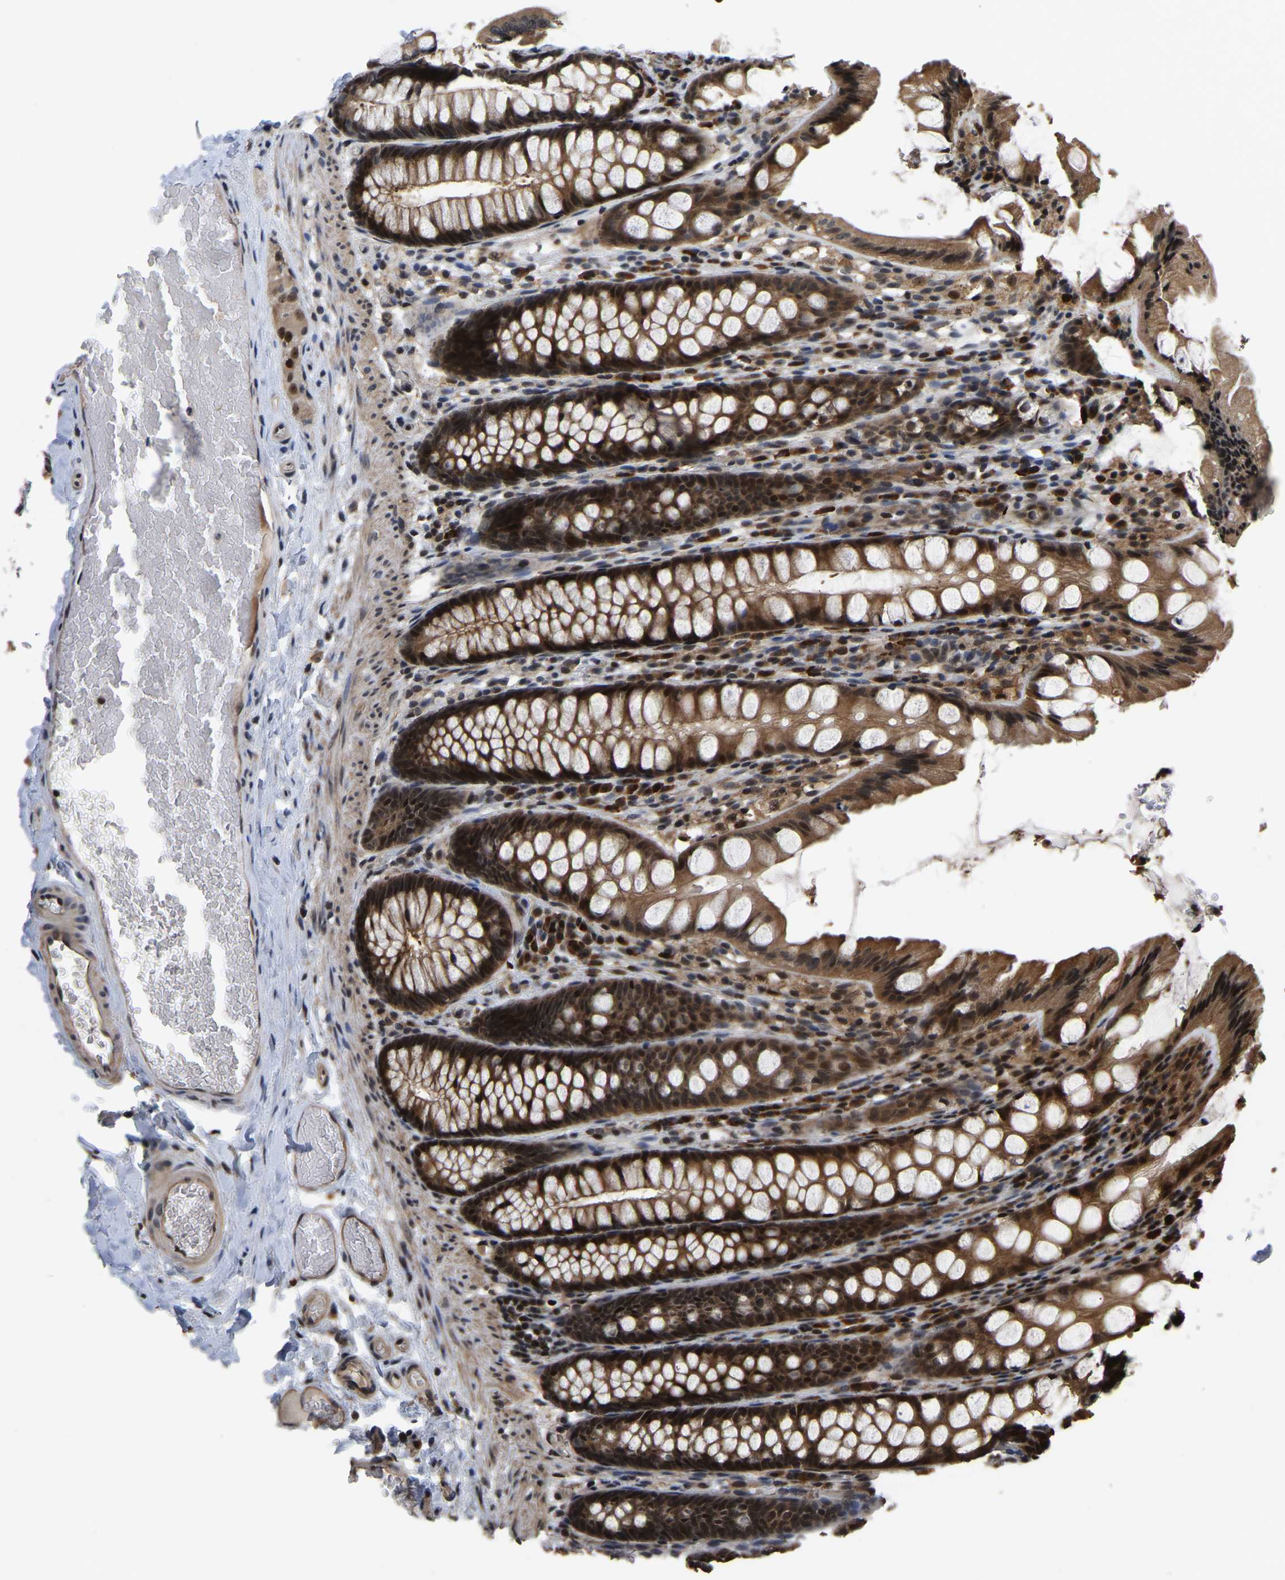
{"staining": {"intensity": "strong", "quantity": ">75%", "location": "cytoplasmic/membranous,nuclear"}, "tissue": "colon", "cell_type": "Endothelial cells", "image_type": "normal", "snomed": [{"axis": "morphology", "description": "Normal tissue, NOS"}, {"axis": "topography", "description": "Colon"}], "caption": "The photomicrograph exhibits immunohistochemical staining of benign colon. There is strong cytoplasmic/membranous,nuclear expression is appreciated in approximately >75% of endothelial cells.", "gene": "CIAO1", "patient": {"sex": "male", "age": 47}}